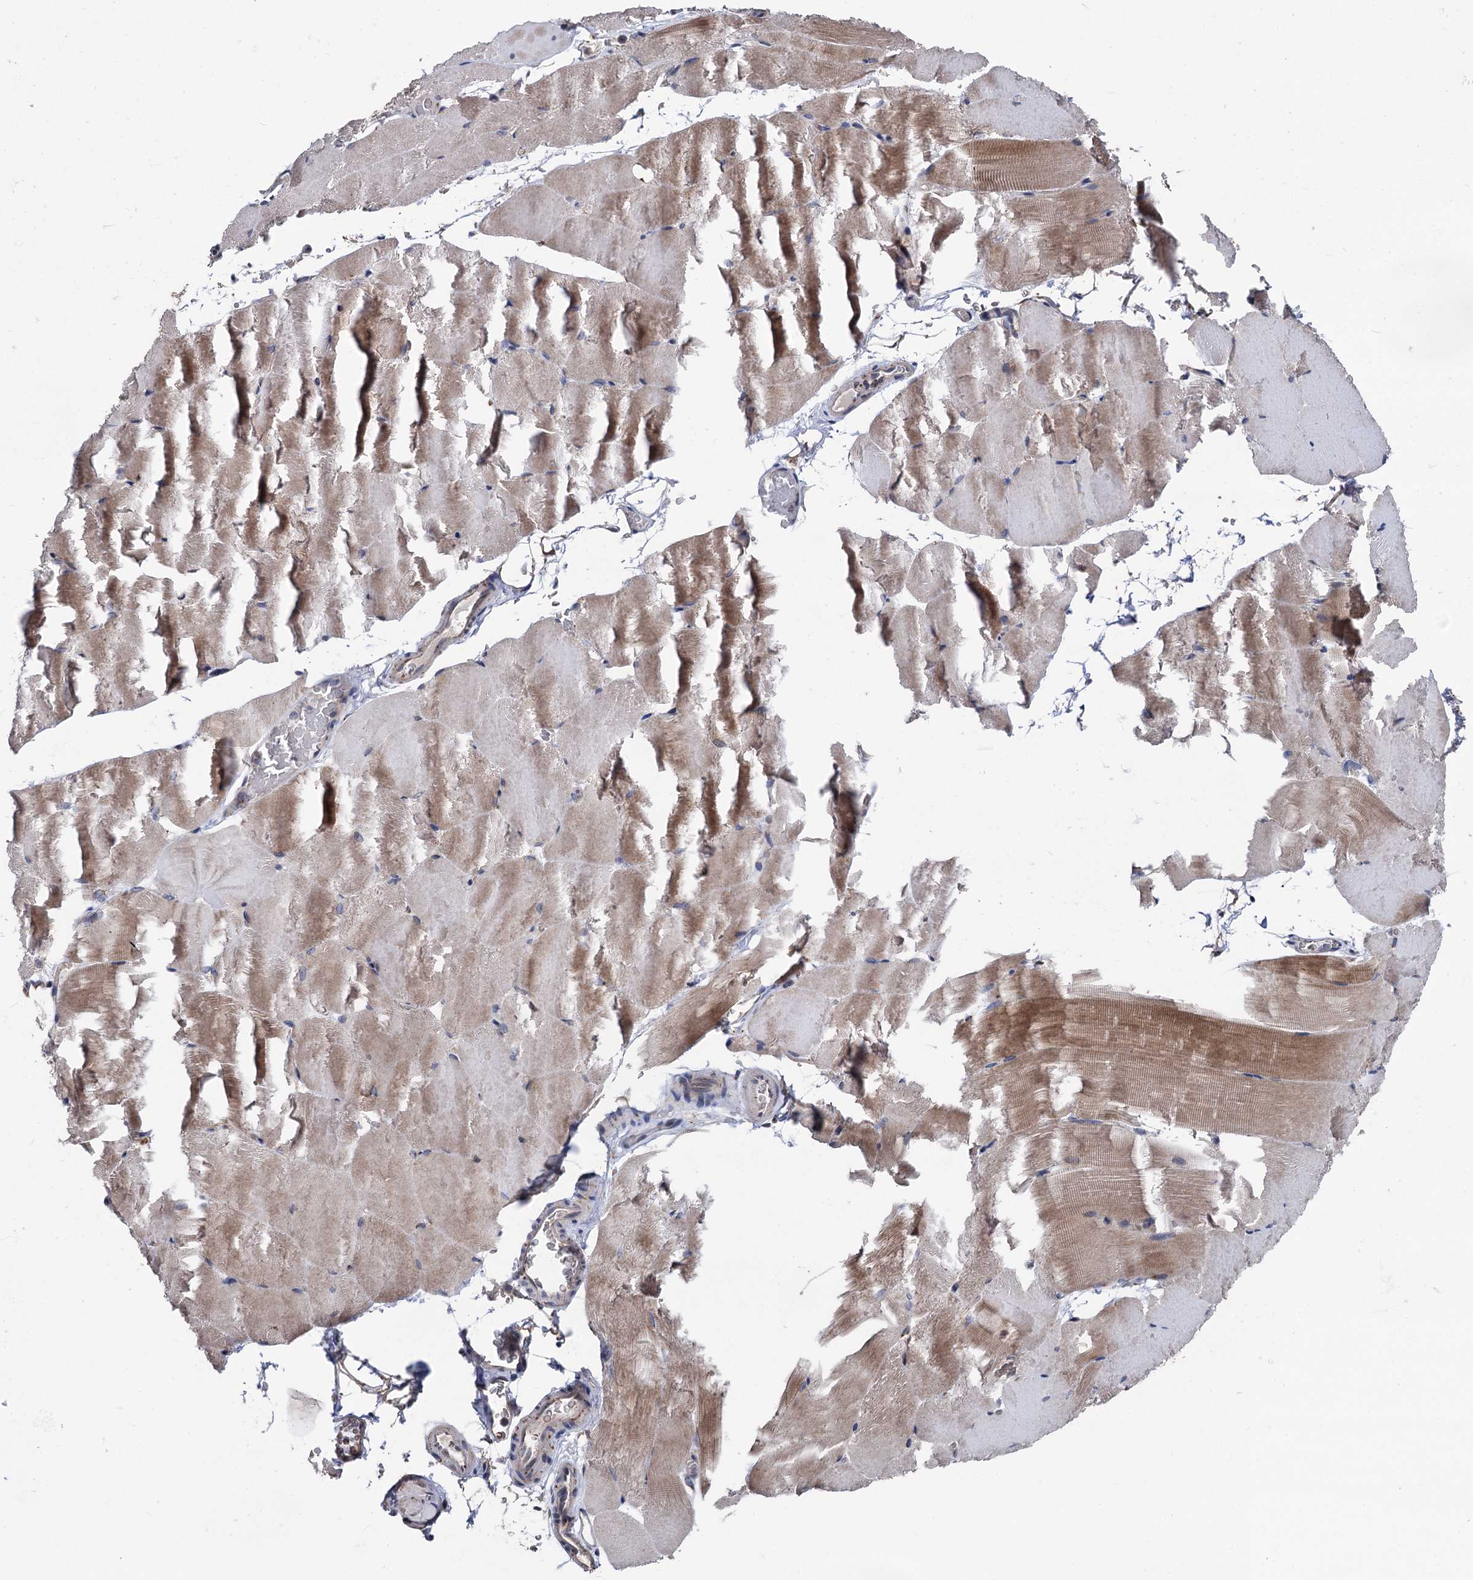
{"staining": {"intensity": "moderate", "quantity": "25%-75%", "location": "cytoplasmic/membranous"}, "tissue": "skeletal muscle", "cell_type": "Myocytes", "image_type": "normal", "snomed": [{"axis": "morphology", "description": "Normal tissue, NOS"}, {"axis": "topography", "description": "Skeletal muscle"}, {"axis": "topography", "description": "Parathyroid gland"}], "caption": "A brown stain labels moderate cytoplasmic/membranous positivity of a protein in myocytes of benign skeletal muscle.", "gene": "SMAGP", "patient": {"sex": "female", "age": 37}}